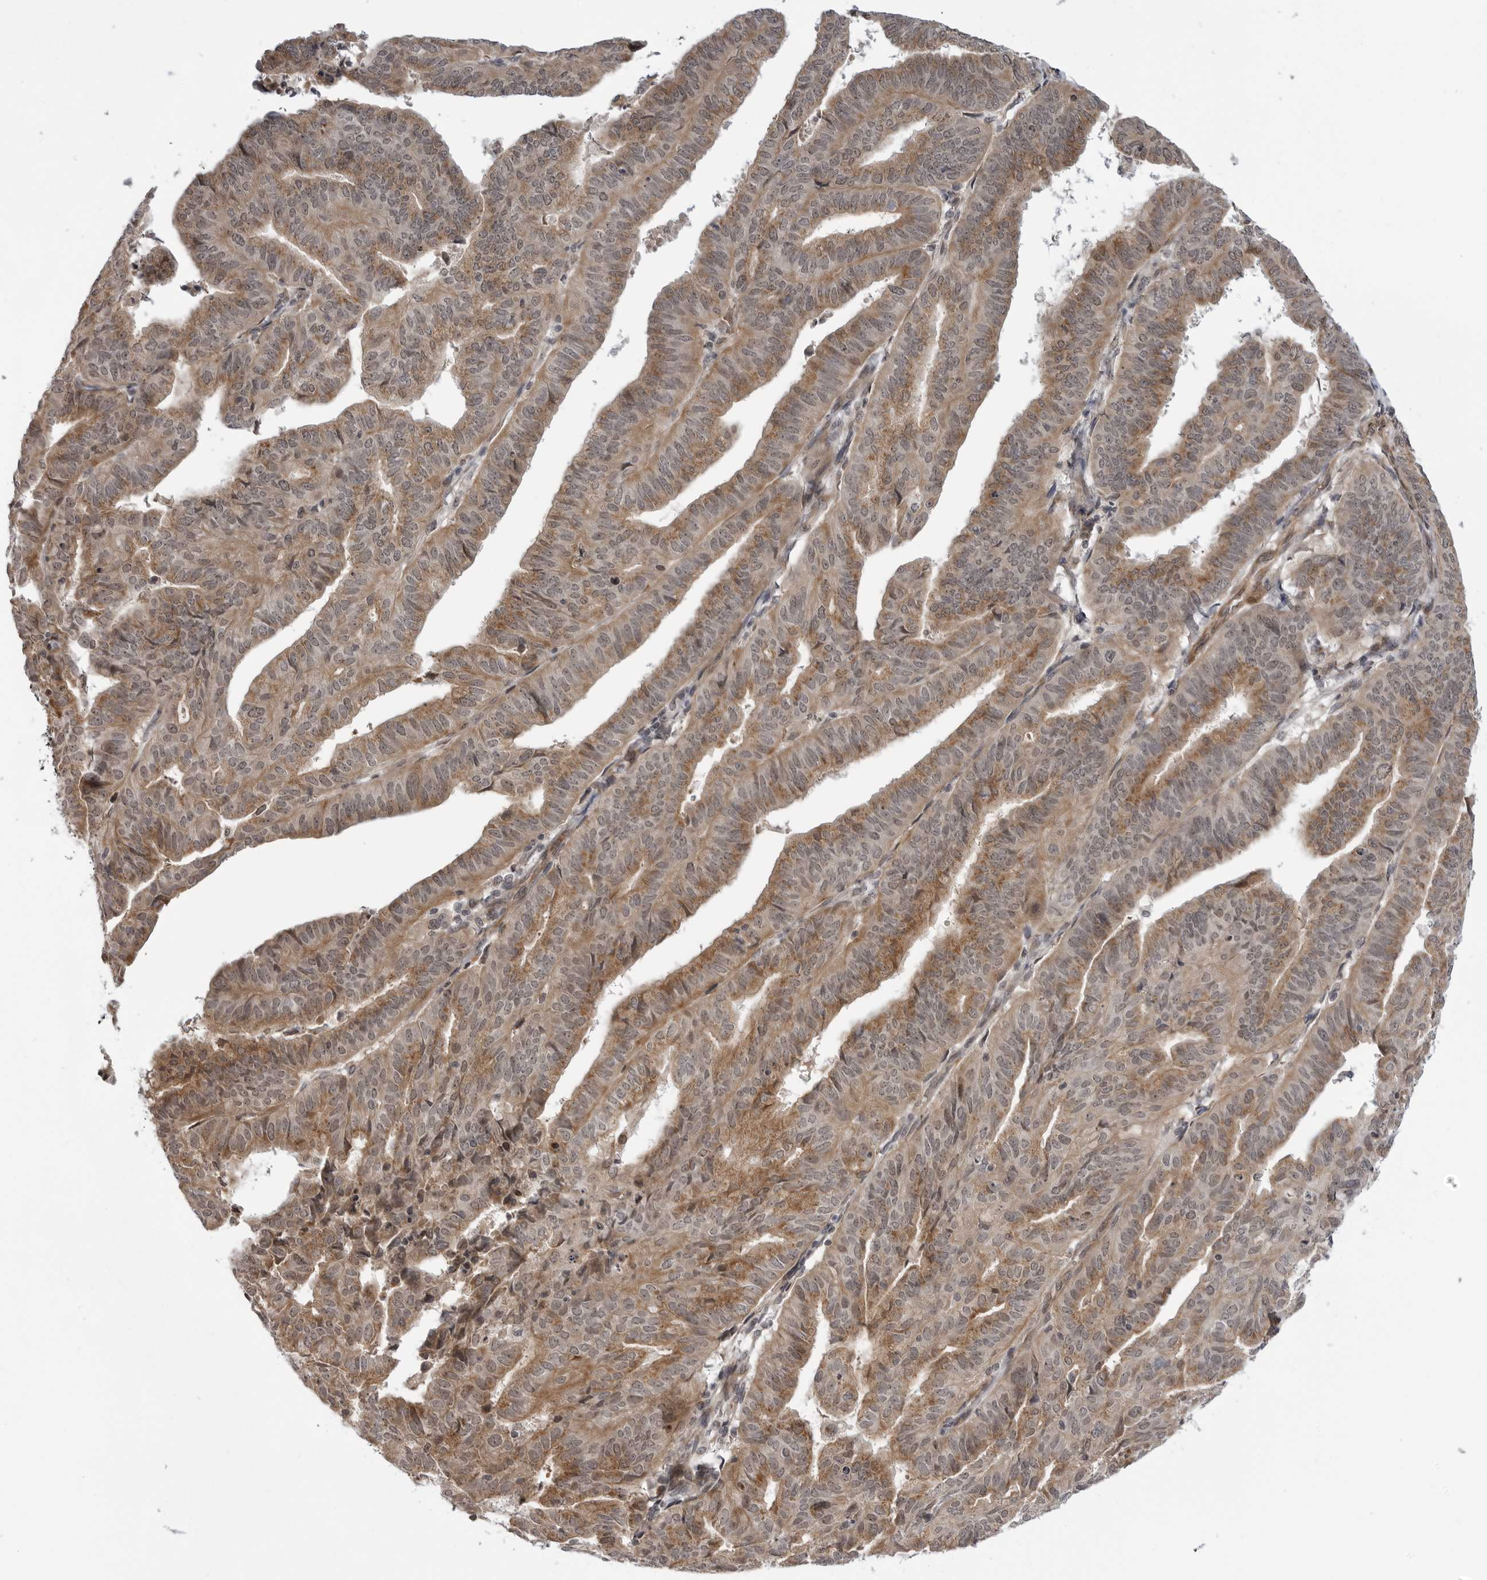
{"staining": {"intensity": "moderate", "quantity": ">75%", "location": "cytoplasmic/membranous,nuclear"}, "tissue": "endometrial cancer", "cell_type": "Tumor cells", "image_type": "cancer", "snomed": [{"axis": "morphology", "description": "Adenocarcinoma, NOS"}, {"axis": "topography", "description": "Endometrium"}], "caption": "Immunohistochemistry (IHC) histopathology image of neoplastic tissue: endometrial adenocarcinoma stained using immunohistochemistry demonstrates medium levels of moderate protein expression localized specifically in the cytoplasmic/membranous and nuclear of tumor cells, appearing as a cytoplasmic/membranous and nuclear brown color.", "gene": "LRRC45", "patient": {"sex": "female", "age": 51}}